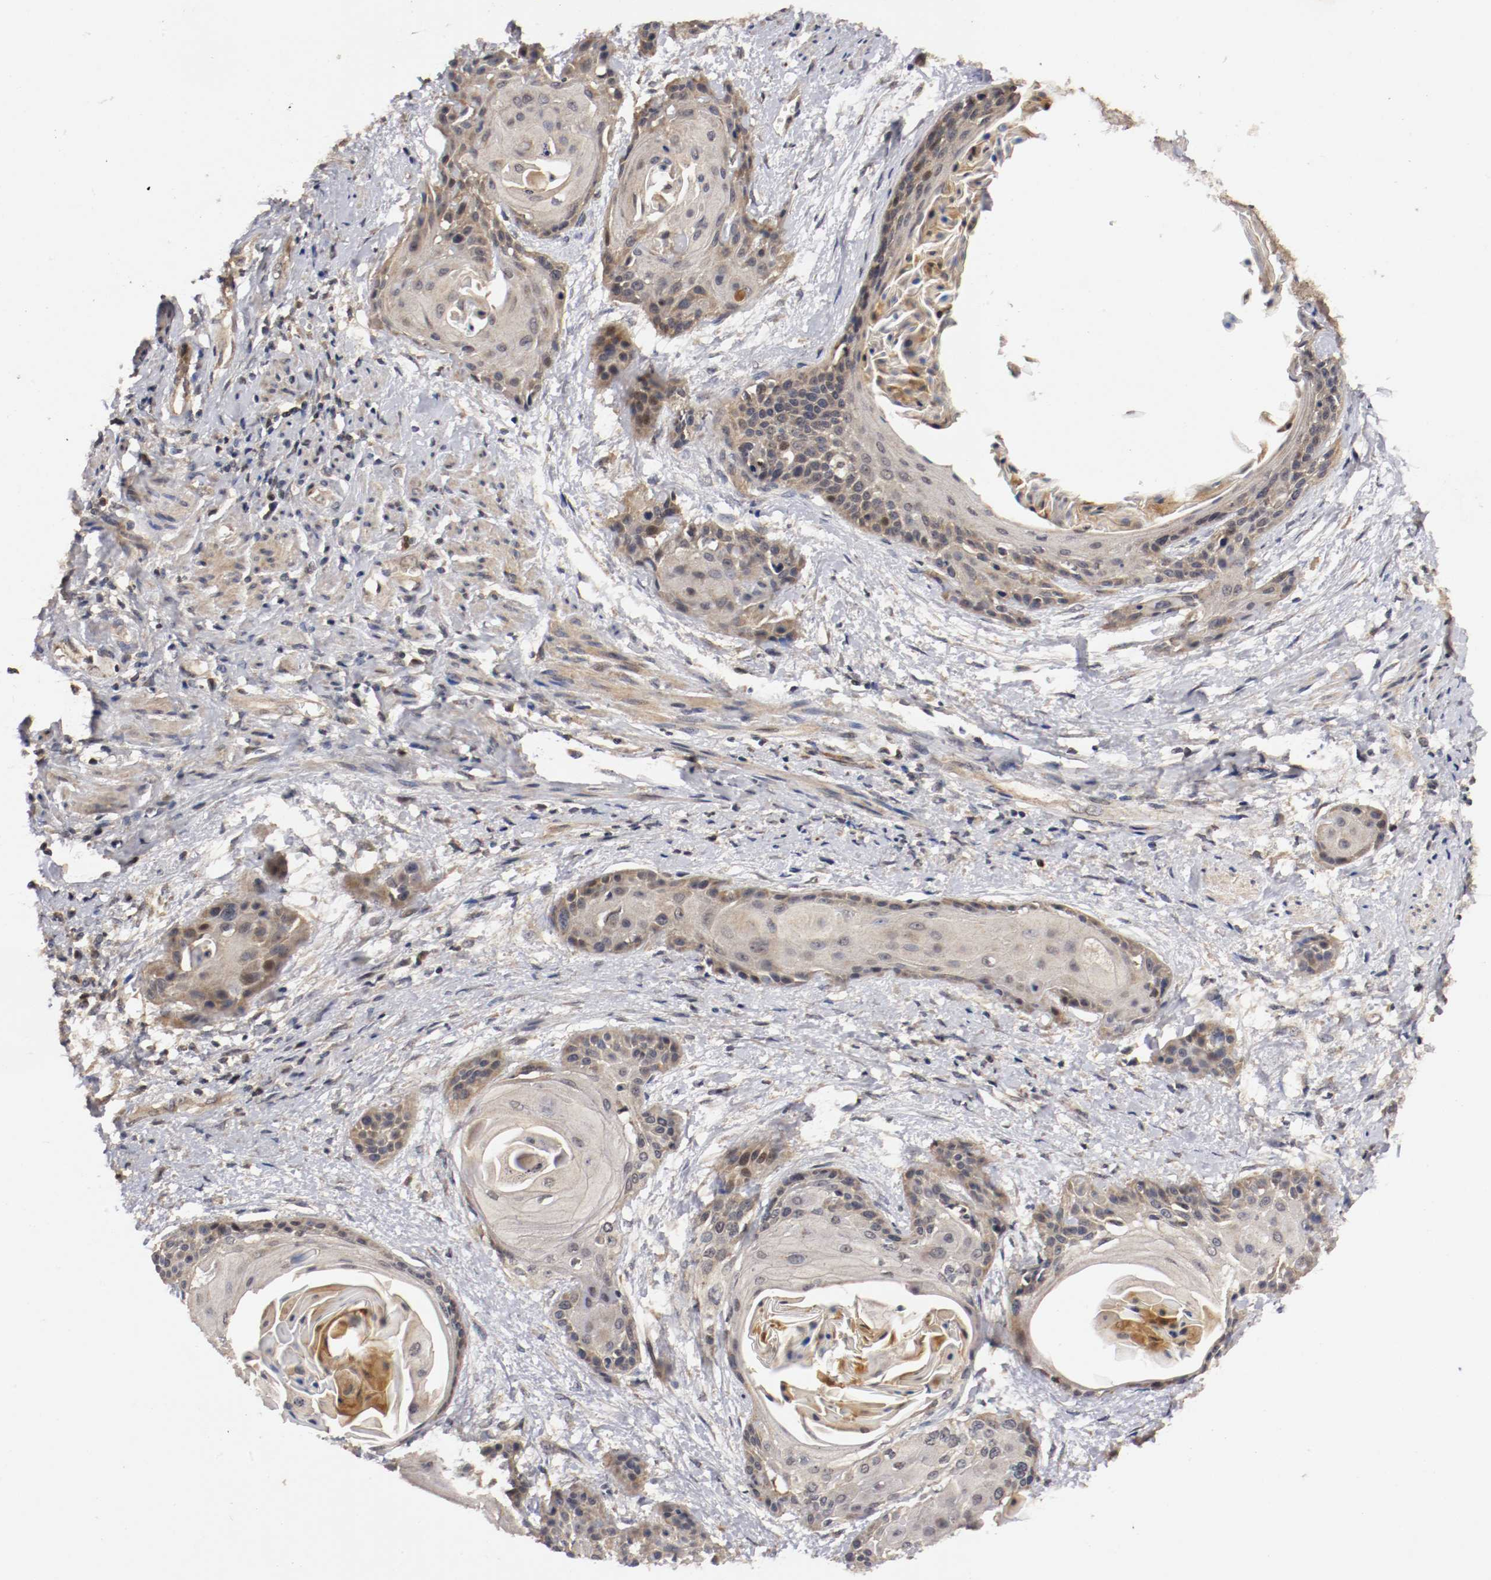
{"staining": {"intensity": "weak", "quantity": "25%-75%", "location": "cytoplasmic/membranous,nuclear"}, "tissue": "cervical cancer", "cell_type": "Tumor cells", "image_type": "cancer", "snomed": [{"axis": "morphology", "description": "Squamous cell carcinoma, NOS"}, {"axis": "topography", "description": "Cervix"}], "caption": "The immunohistochemical stain highlights weak cytoplasmic/membranous and nuclear positivity in tumor cells of cervical cancer tissue. The staining was performed using DAB (3,3'-diaminobenzidine) to visualize the protein expression in brown, while the nuclei were stained in blue with hematoxylin (Magnification: 20x).", "gene": "TNFRSF1B", "patient": {"sex": "female", "age": 57}}